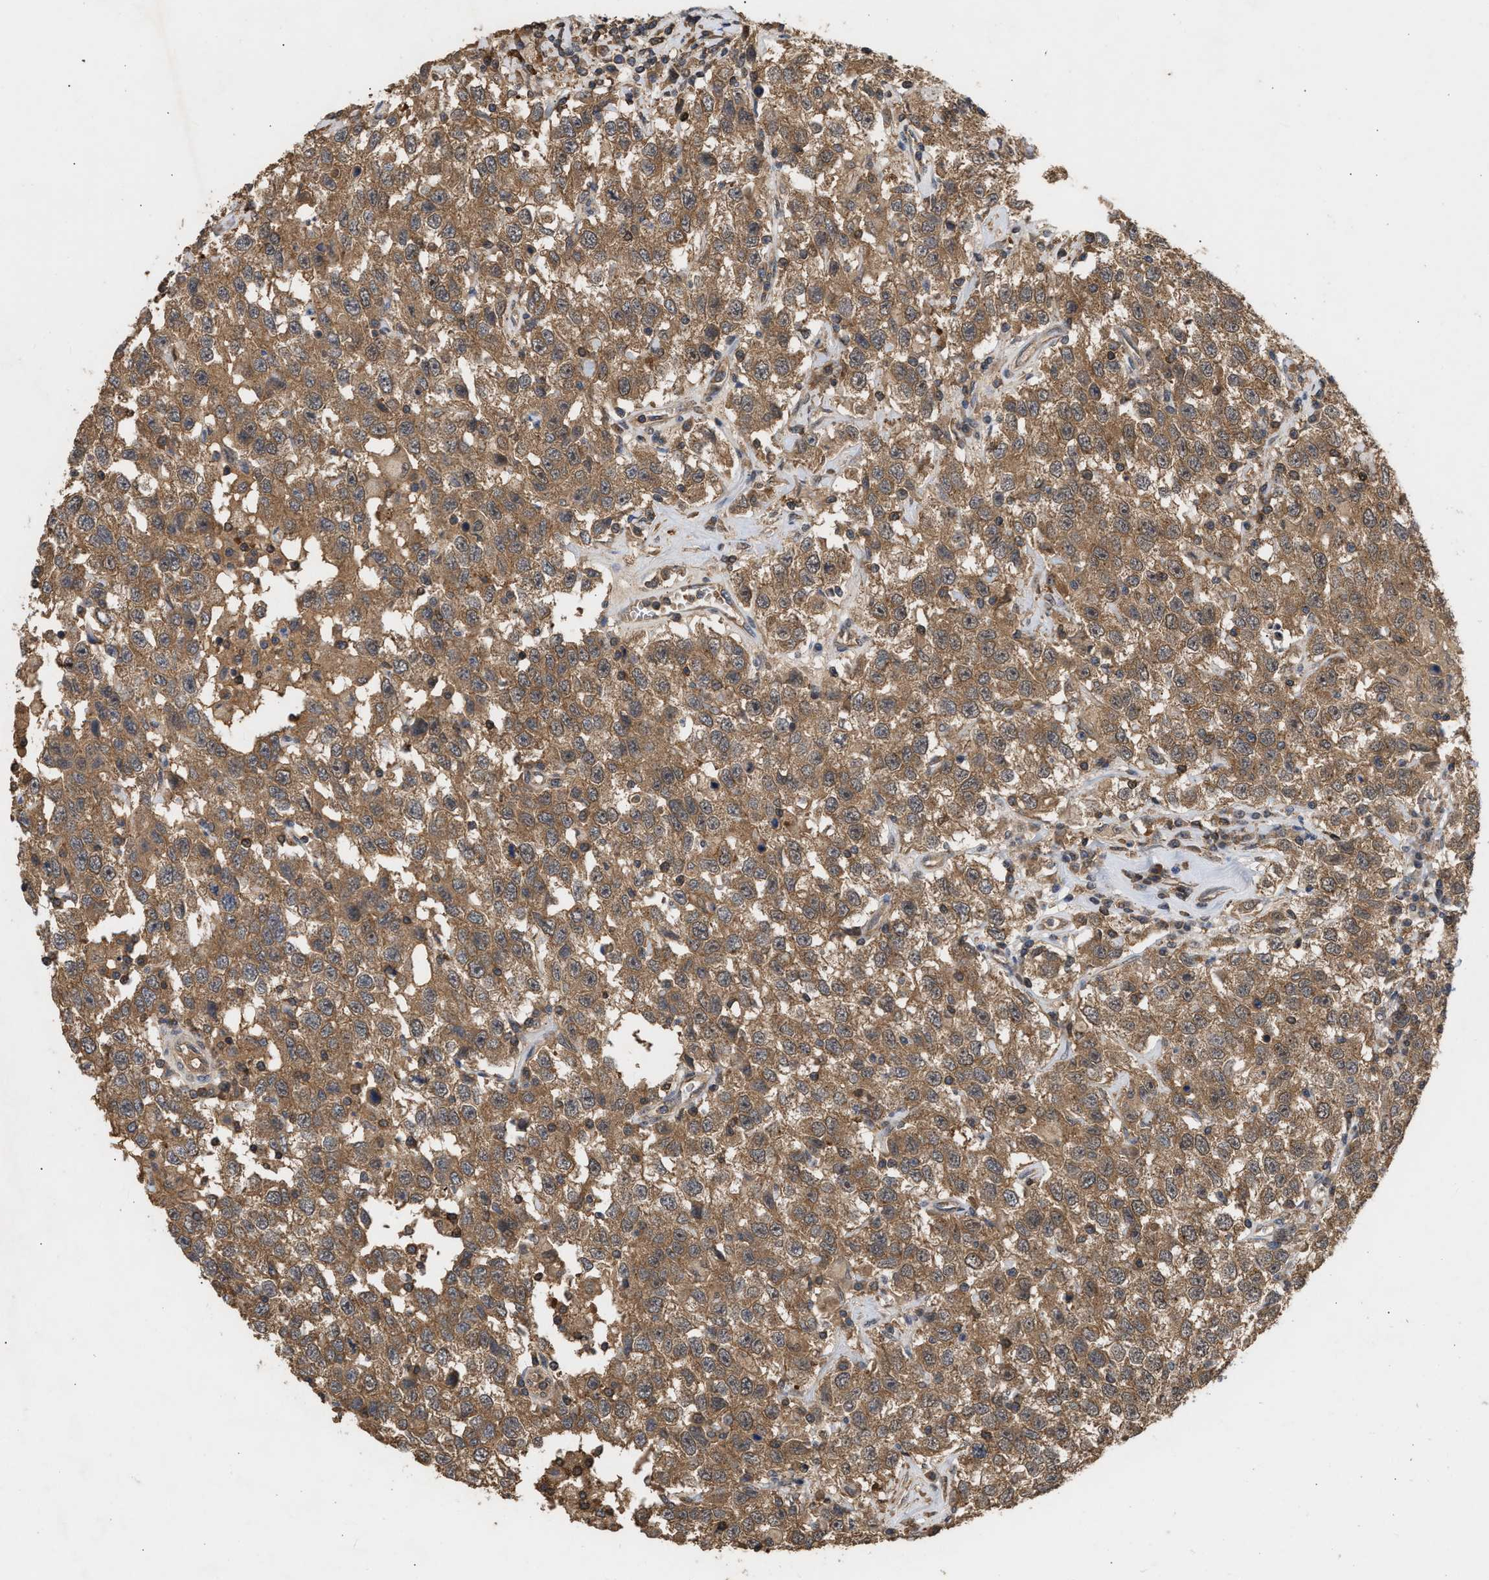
{"staining": {"intensity": "moderate", "quantity": ">75%", "location": "cytoplasmic/membranous"}, "tissue": "testis cancer", "cell_type": "Tumor cells", "image_type": "cancer", "snomed": [{"axis": "morphology", "description": "Seminoma, NOS"}, {"axis": "topography", "description": "Testis"}], "caption": "Protein expression analysis of testis cancer (seminoma) reveals moderate cytoplasmic/membranous positivity in about >75% of tumor cells.", "gene": "FITM1", "patient": {"sex": "male", "age": 41}}